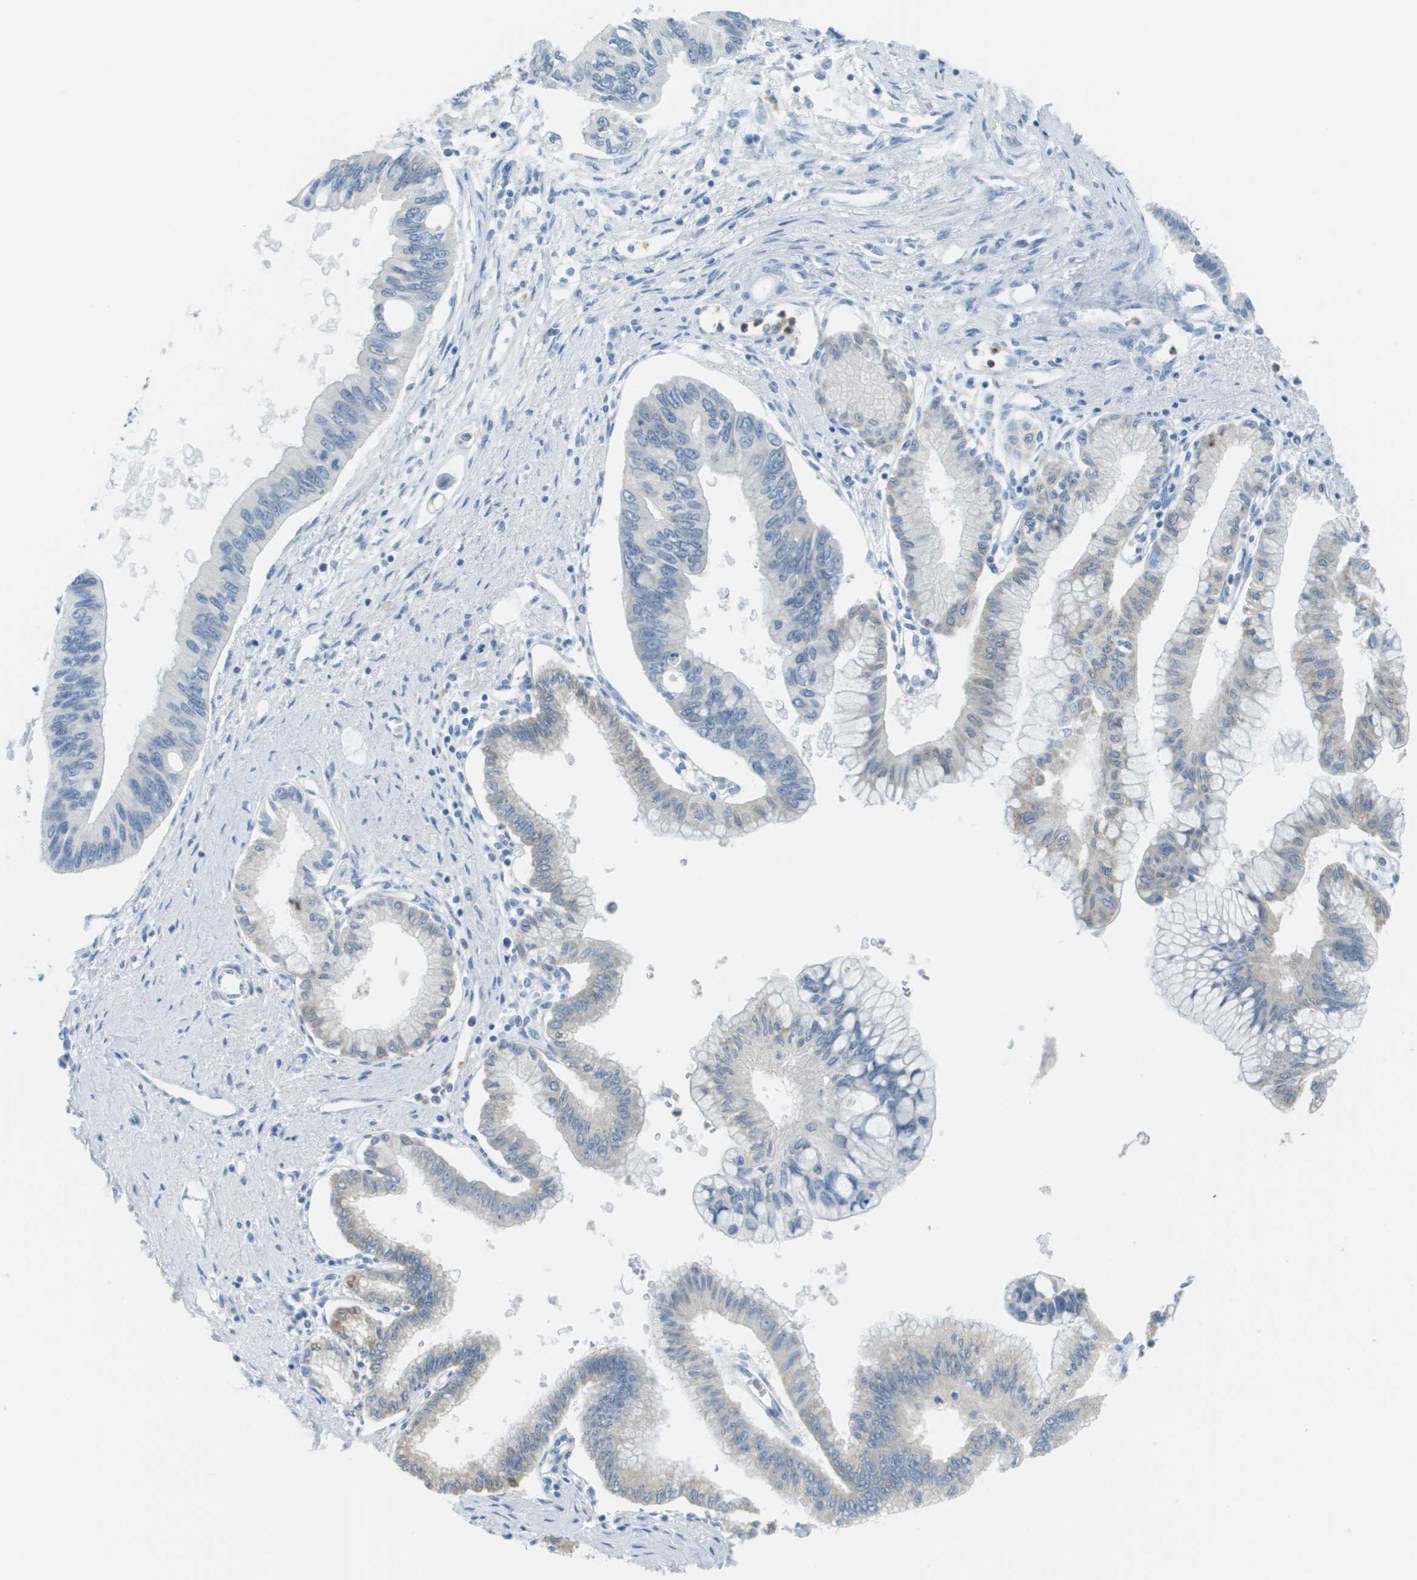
{"staining": {"intensity": "weak", "quantity": "<25%", "location": "cytoplasmic/membranous"}, "tissue": "pancreatic cancer", "cell_type": "Tumor cells", "image_type": "cancer", "snomed": [{"axis": "morphology", "description": "Adenocarcinoma, NOS"}, {"axis": "topography", "description": "Pancreas"}], "caption": "DAB immunohistochemical staining of human pancreatic cancer (adenocarcinoma) demonstrates no significant expression in tumor cells. (DAB immunohistochemistry with hematoxylin counter stain).", "gene": "PTGDR2", "patient": {"sex": "female", "age": 77}}